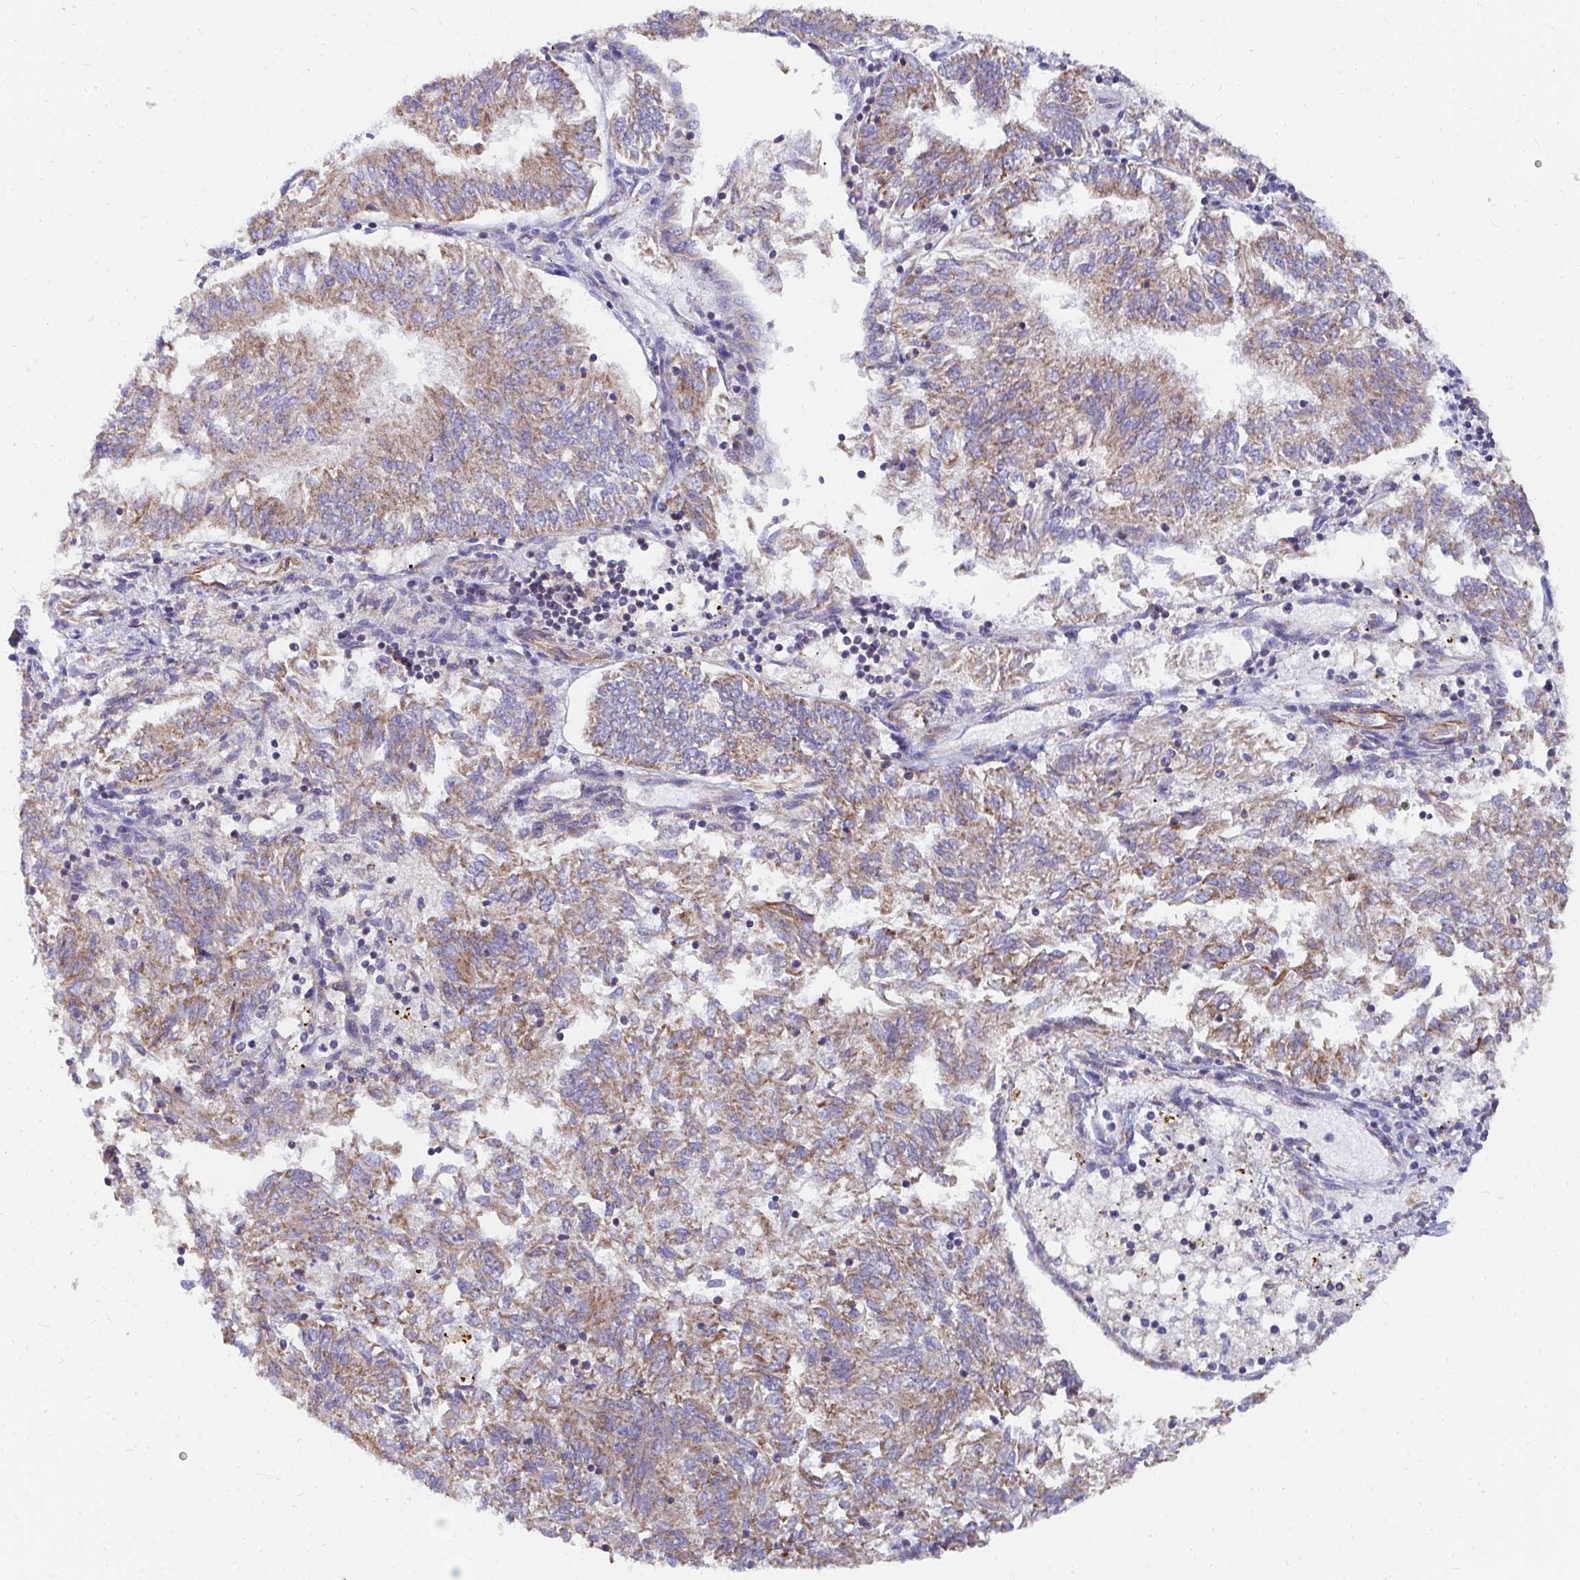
{"staining": {"intensity": "moderate", "quantity": ">75%", "location": "cytoplasmic/membranous"}, "tissue": "endometrial cancer", "cell_type": "Tumor cells", "image_type": "cancer", "snomed": [{"axis": "morphology", "description": "Adenocarcinoma, NOS"}, {"axis": "topography", "description": "Endometrium"}], "caption": "Human endometrial cancer stained with a protein marker exhibits moderate staining in tumor cells.", "gene": "PC", "patient": {"sex": "female", "age": 58}}